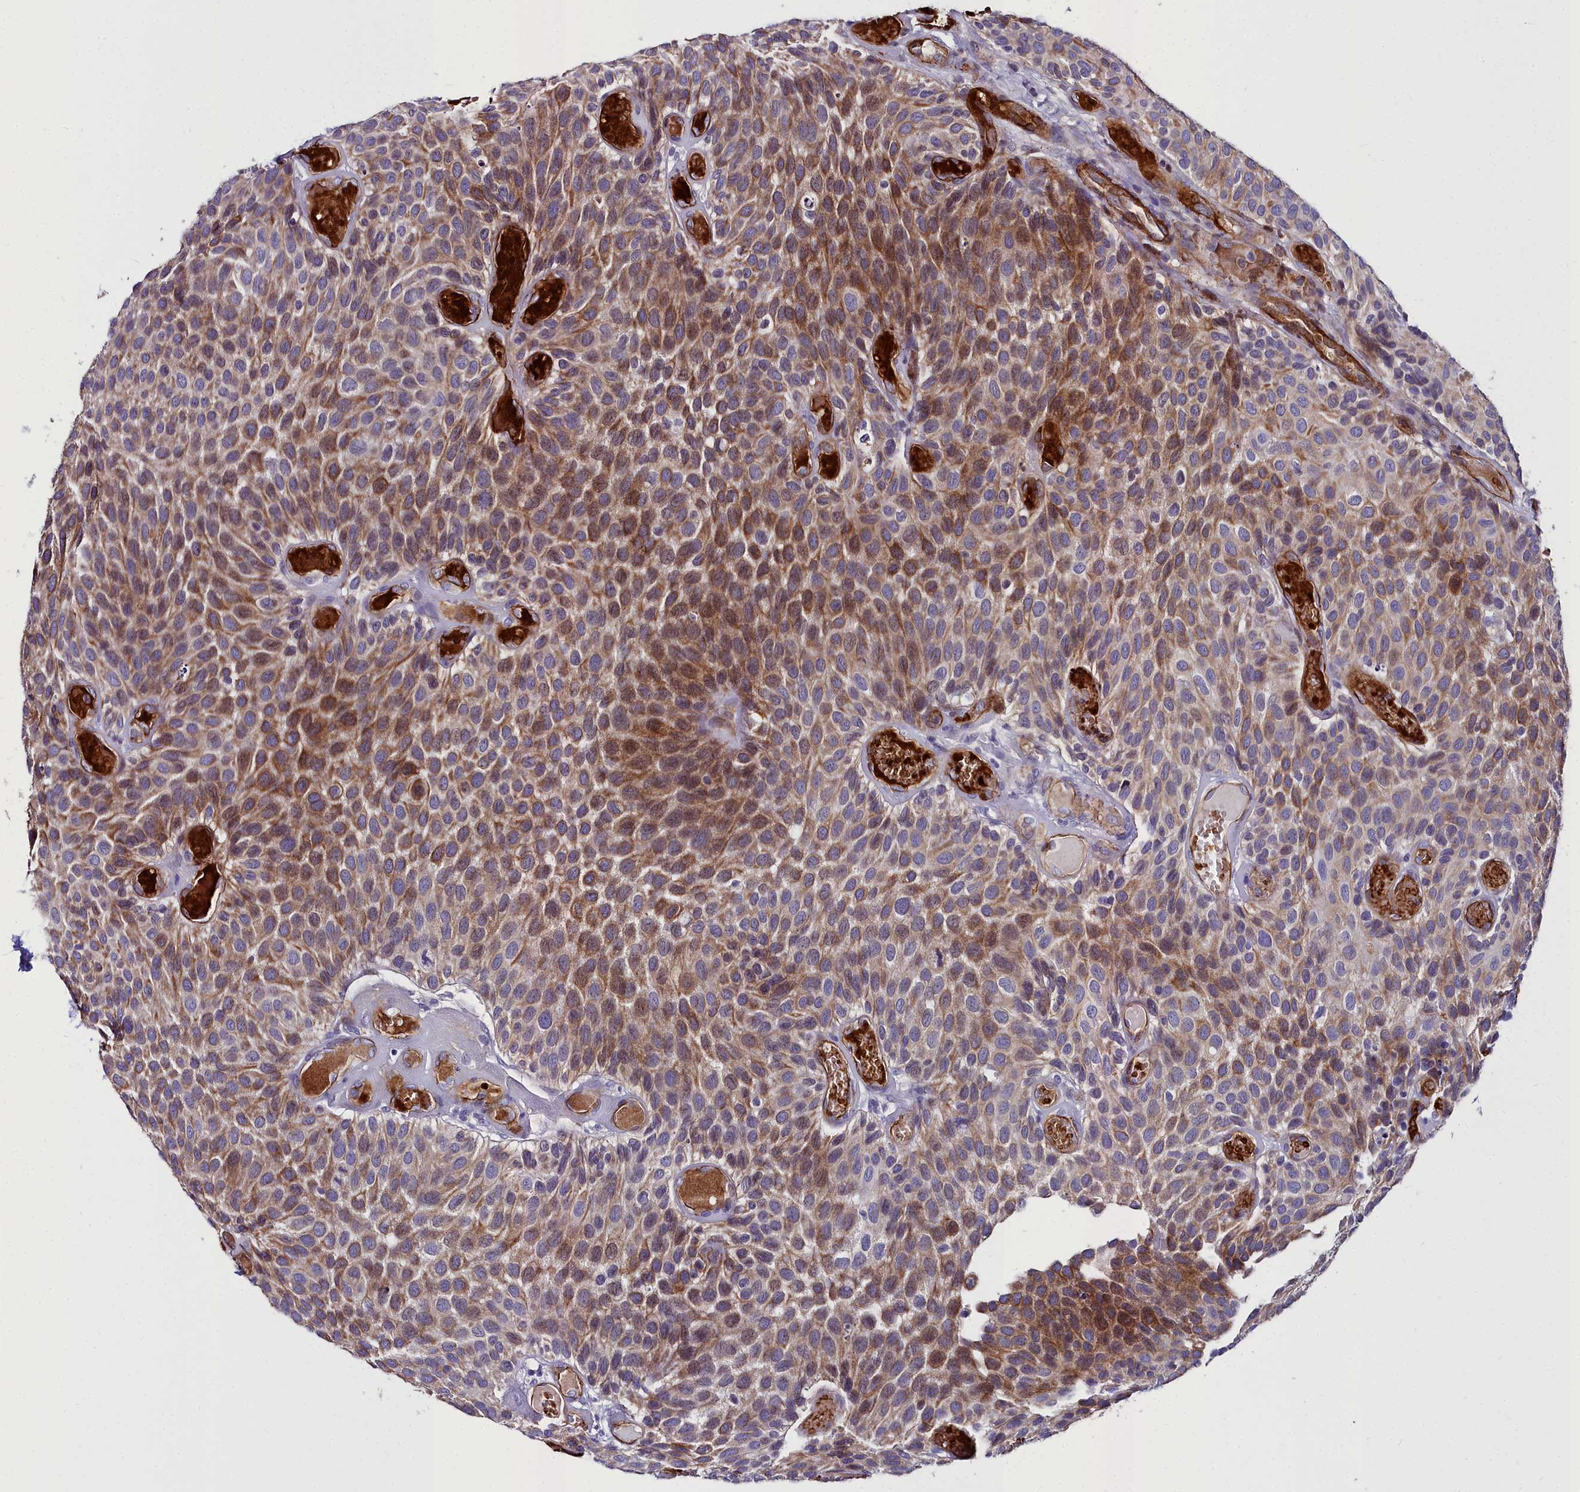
{"staining": {"intensity": "moderate", "quantity": ">75%", "location": "cytoplasmic/membranous"}, "tissue": "urothelial cancer", "cell_type": "Tumor cells", "image_type": "cancer", "snomed": [{"axis": "morphology", "description": "Urothelial carcinoma, Low grade"}, {"axis": "topography", "description": "Urinary bladder"}], "caption": "Protein expression analysis of urothelial cancer demonstrates moderate cytoplasmic/membranous positivity in about >75% of tumor cells.", "gene": "CYP4F11", "patient": {"sex": "male", "age": 89}}